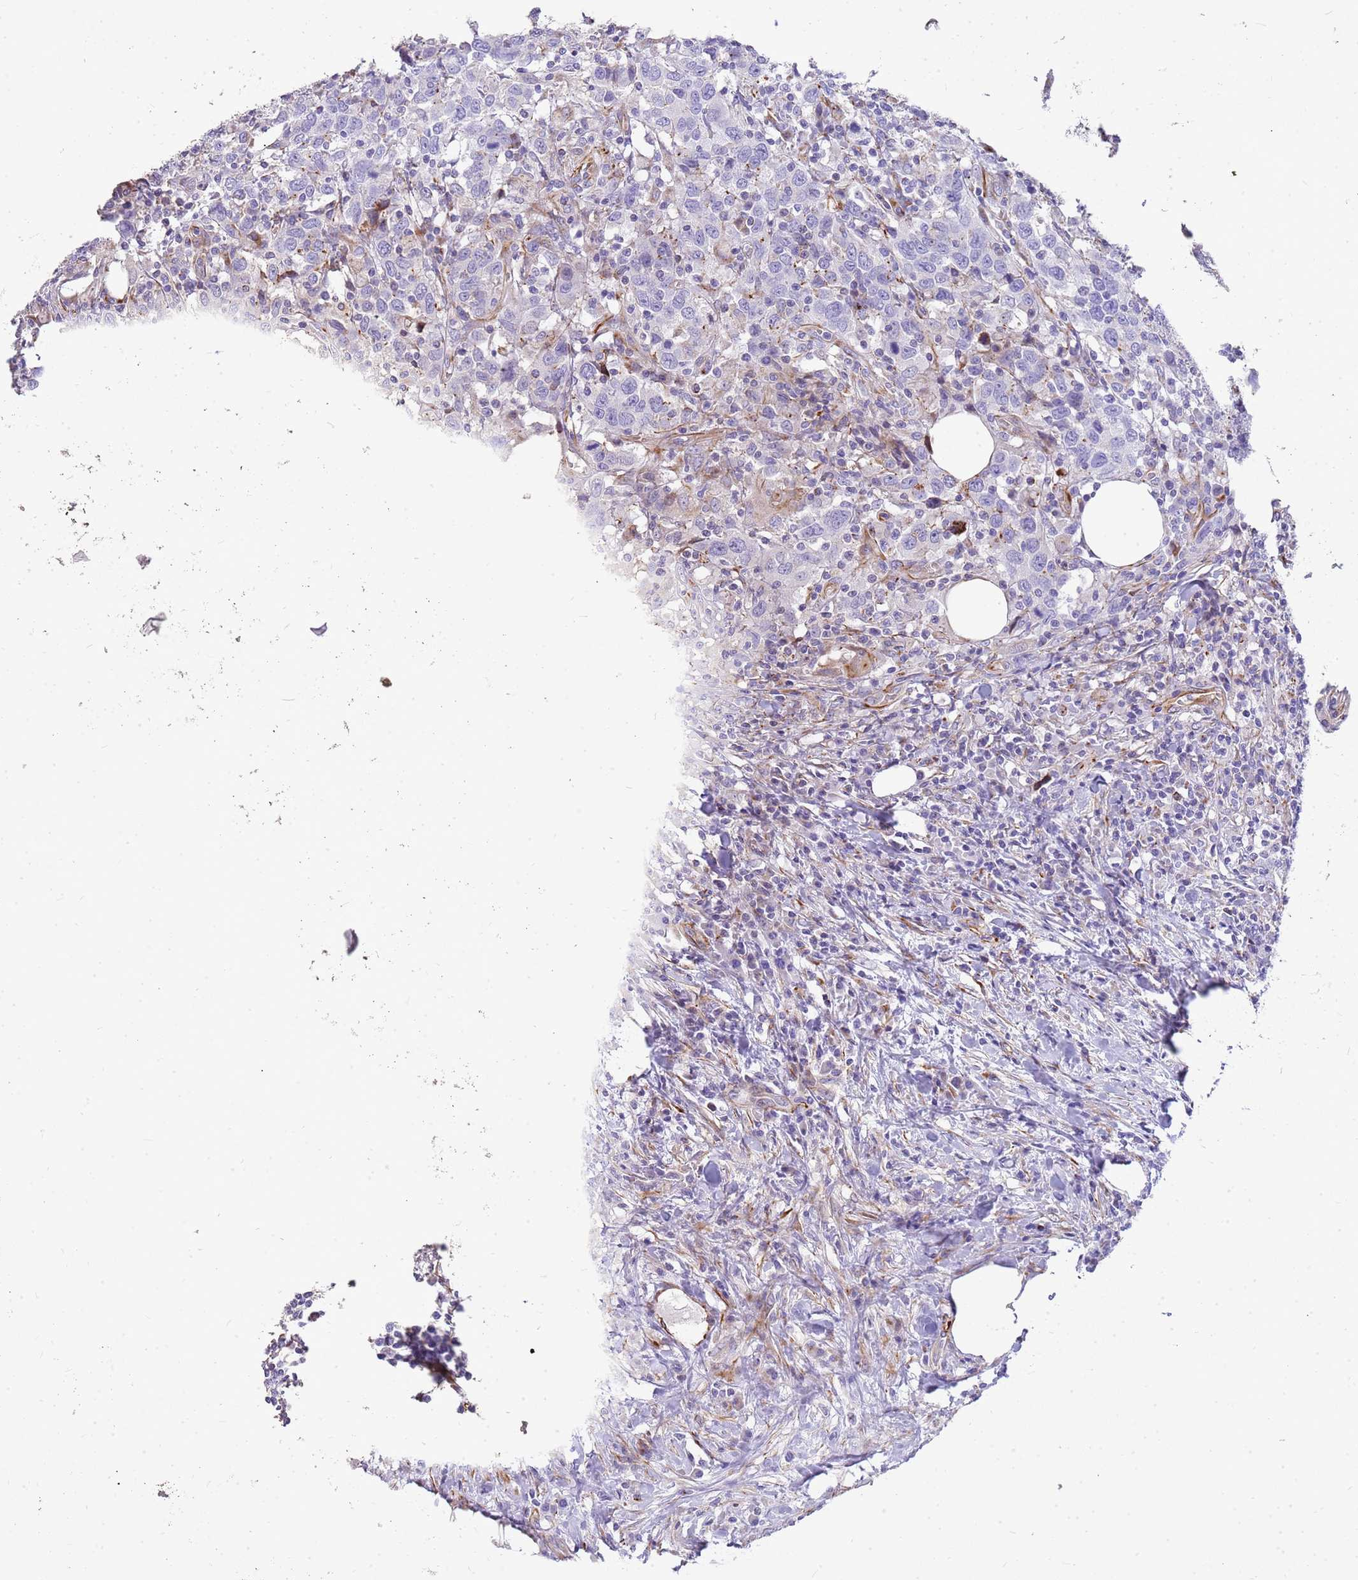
{"staining": {"intensity": "negative", "quantity": "none", "location": "none"}, "tissue": "urothelial cancer", "cell_type": "Tumor cells", "image_type": "cancer", "snomed": [{"axis": "morphology", "description": "Urothelial carcinoma, High grade"}, {"axis": "topography", "description": "Urinary bladder"}], "caption": "High power microscopy image of an immunohistochemistry (IHC) histopathology image of high-grade urothelial carcinoma, revealing no significant positivity in tumor cells.", "gene": "ZDHHC1", "patient": {"sex": "male", "age": 61}}